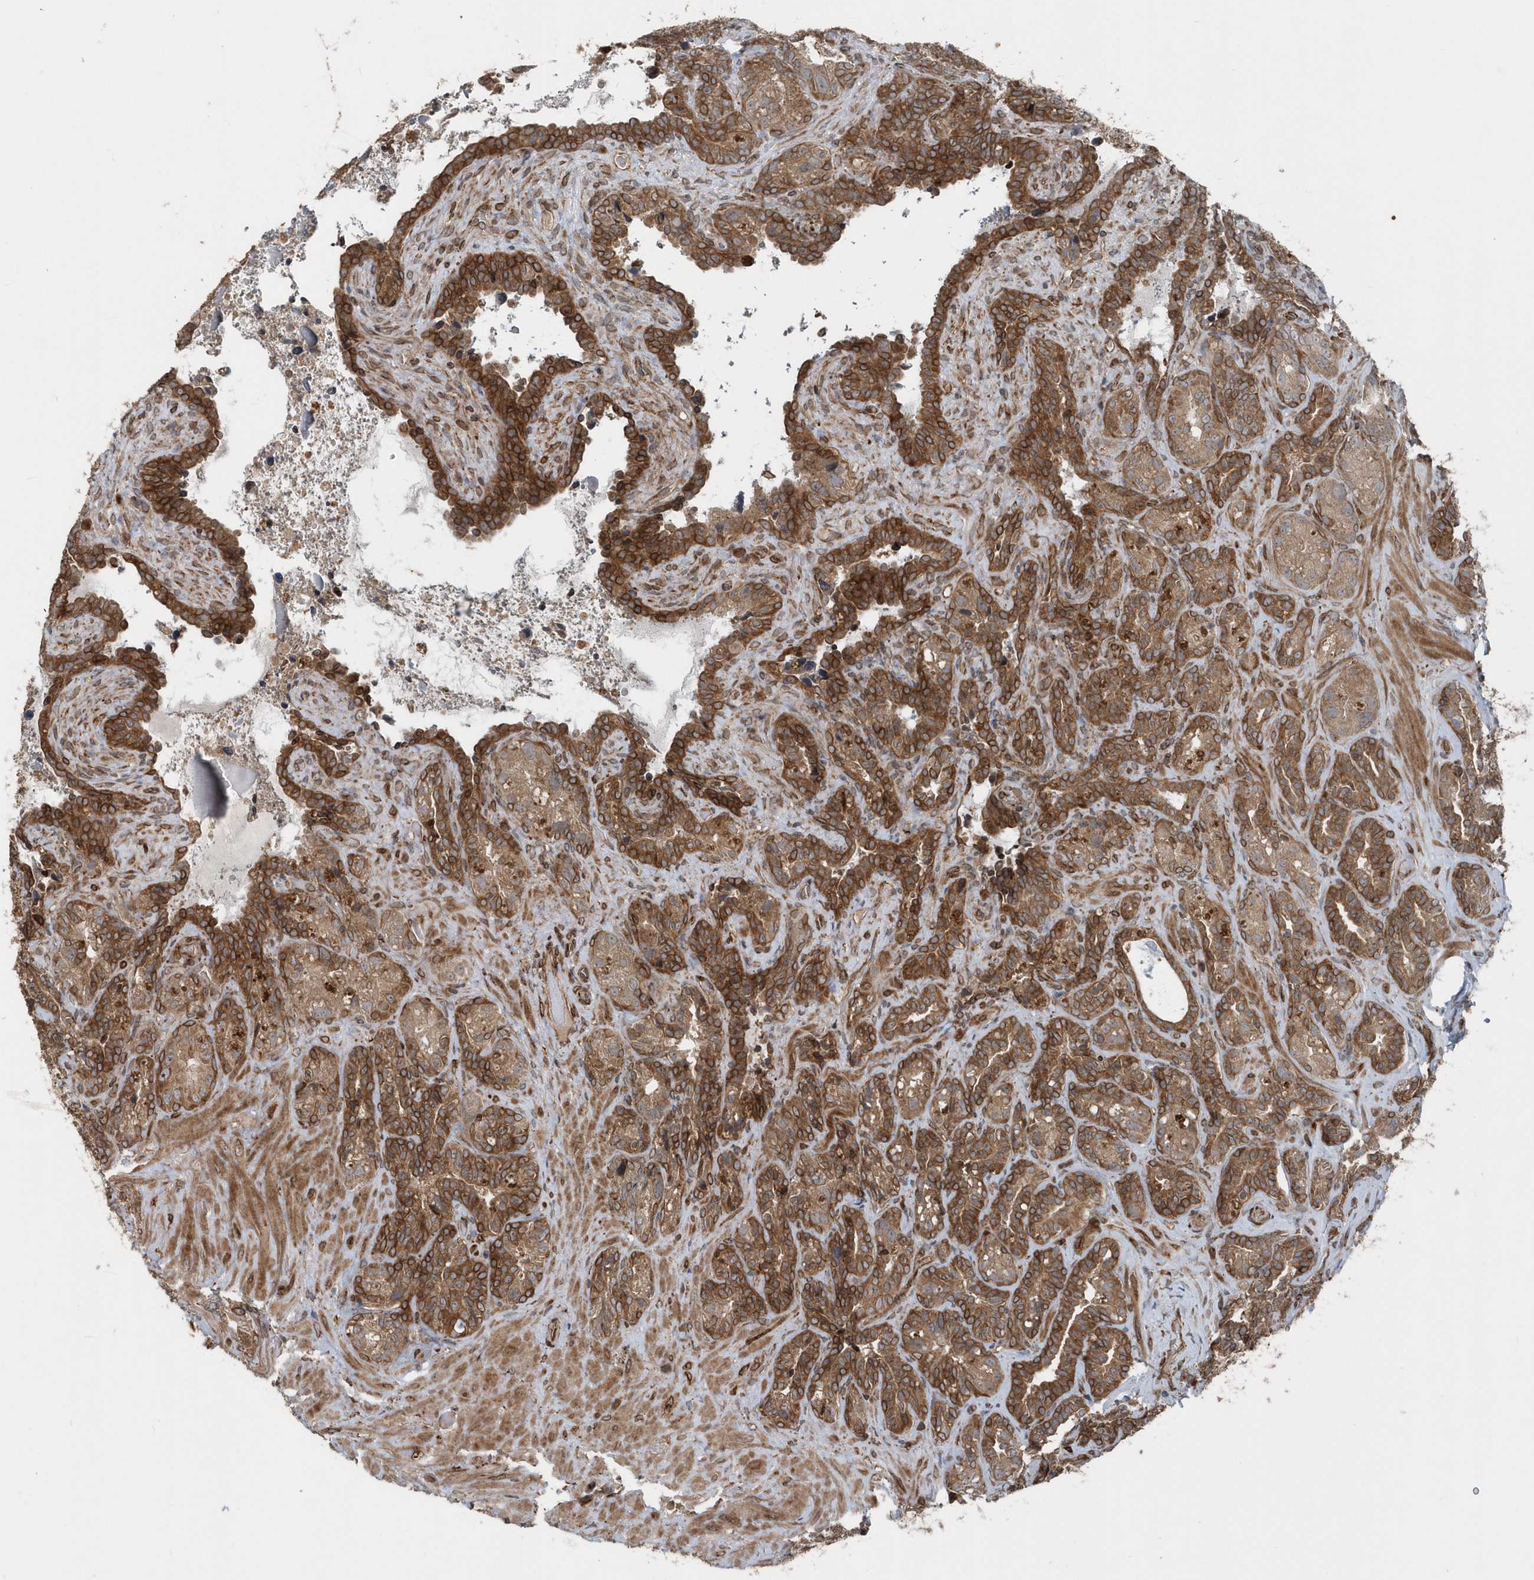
{"staining": {"intensity": "moderate", "quantity": ">75%", "location": "cytoplasmic/membranous"}, "tissue": "seminal vesicle", "cell_type": "Glandular cells", "image_type": "normal", "snomed": [{"axis": "morphology", "description": "Normal tissue, NOS"}, {"axis": "topography", "description": "Seminal veicle"}, {"axis": "topography", "description": "Peripheral nerve tissue"}], "caption": "Immunohistochemical staining of benign seminal vesicle shows medium levels of moderate cytoplasmic/membranous expression in about >75% of glandular cells.", "gene": "MCC", "patient": {"sex": "male", "age": 67}}